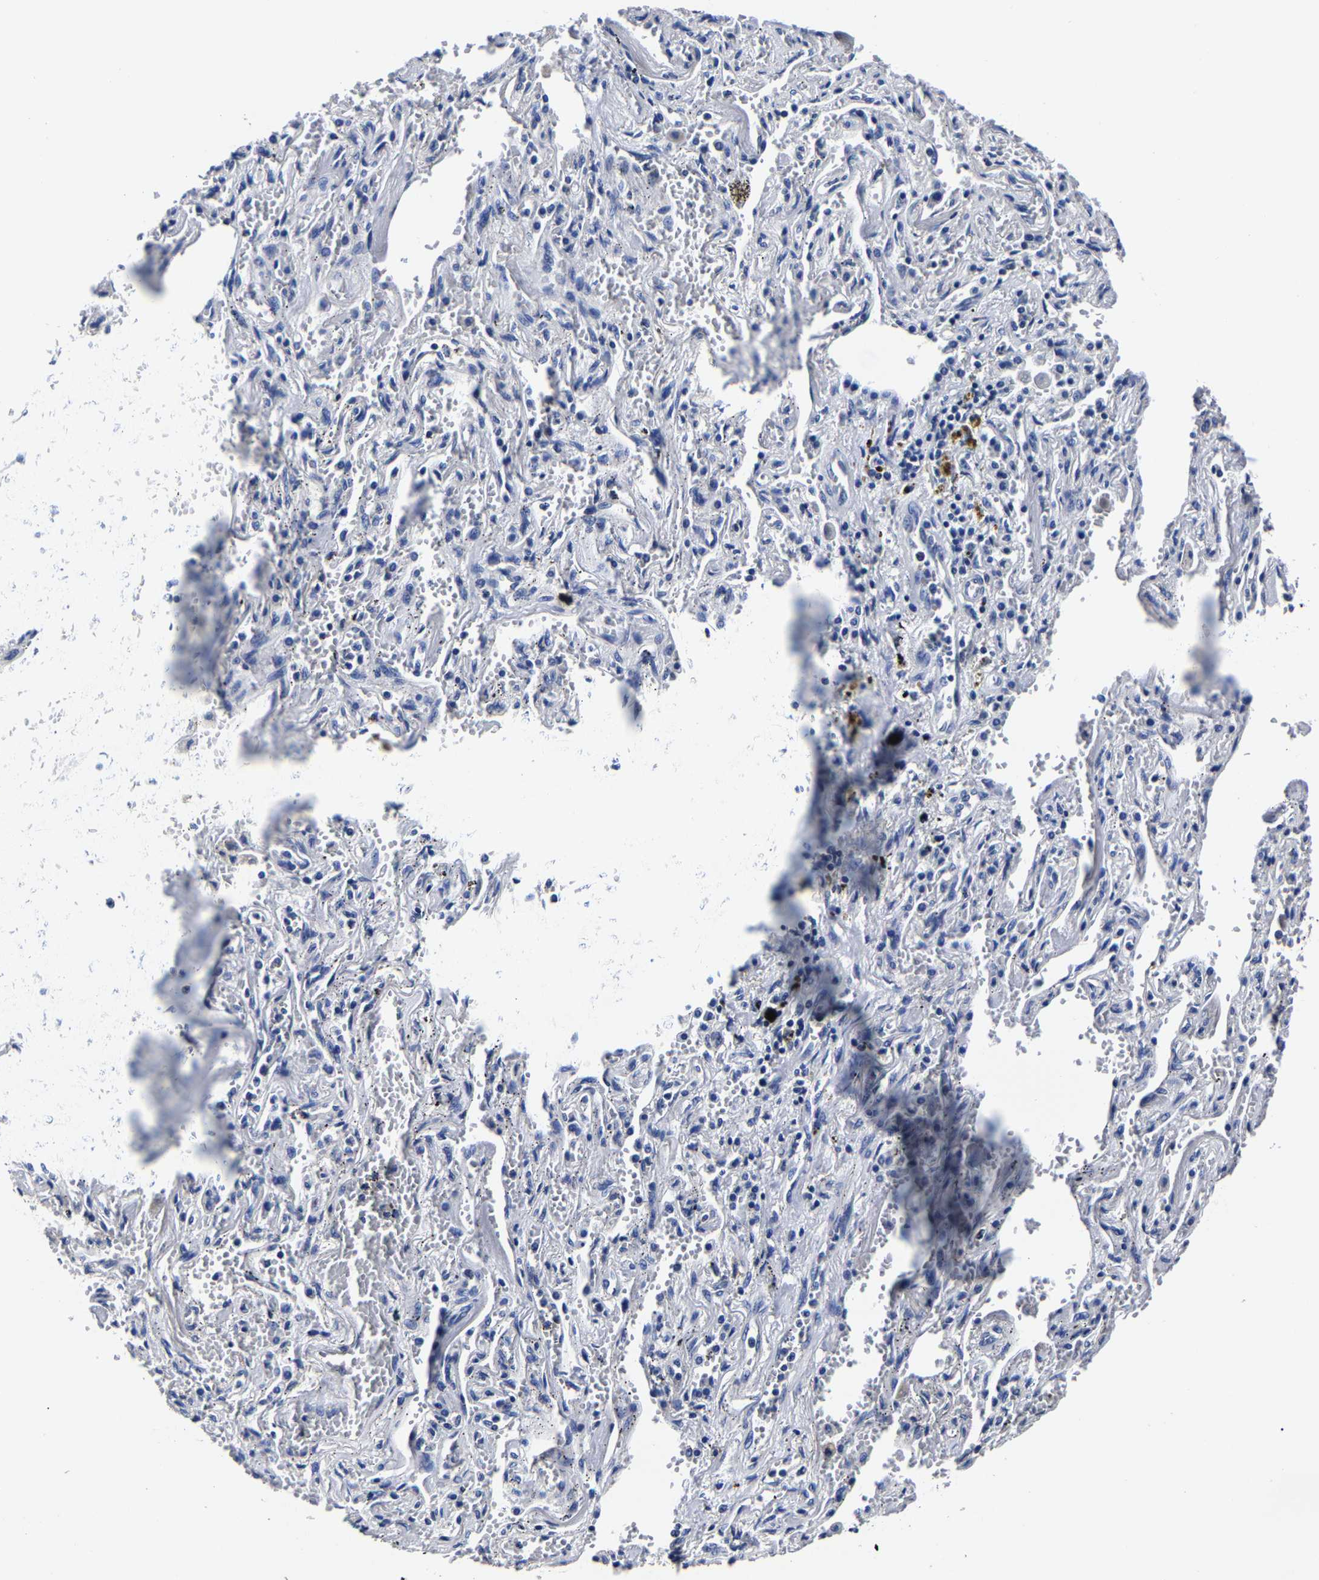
{"staining": {"intensity": "negative", "quantity": "none", "location": "none"}, "tissue": "lung cancer", "cell_type": "Tumor cells", "image_type": "cancer", "snomed": [{"axis": "morphology", "description": "Adenocarcinoma, NOS"}, {"axis": "topography", "description": "Lung"}], "caption": "There is no significant positivity in tumor cells of lung cancer (adenocarcinoma).", "gene": "AKAP4", "patient": {"sex": "female", "age": 65}}